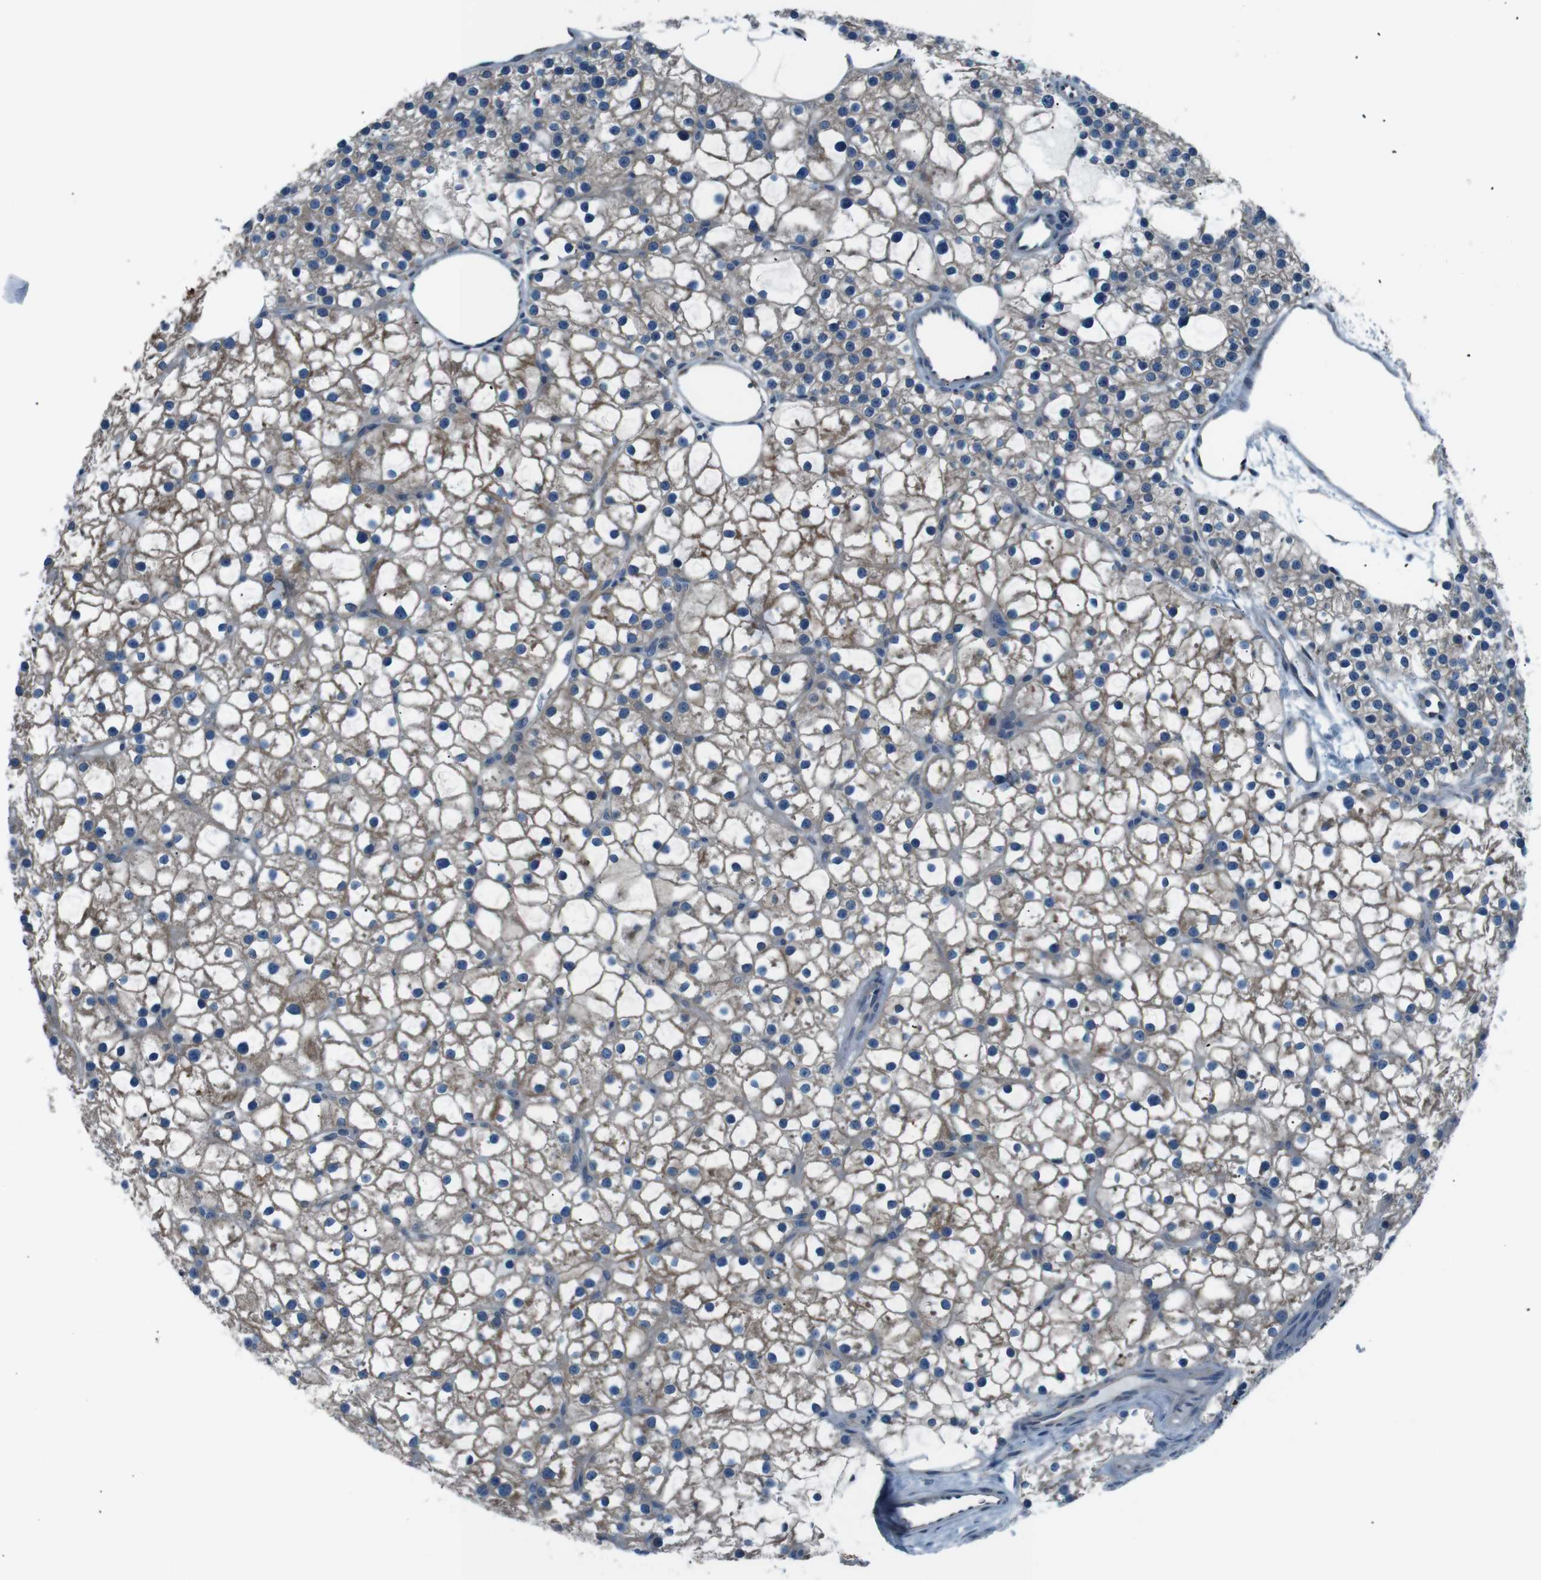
{"staining": {"intensity": "moderate", "quantity": "25%-75%", "location": "cytoplasmic/membranous"}, "tissue": "parathyroid gland", "cell_type": "Glandular cells", "image_type": "normal", "snomed": [{"axis": "morphology", "description": "Normal tissue, NOS"}, {"axis": "morphology", "description": "Adenoma, NOS"}, {"axis": "topography", "description": "Parathyroid gland"}], "caption": "About 25%-75% of glandular cells in unremarkable human parathyroid gland display moderate cytoplasmic/membranous protein expression as visualized by brown immunohistochemical staining.", "gene": "SIGMAR1", "patient": {"sex": "female", "age": 70}}